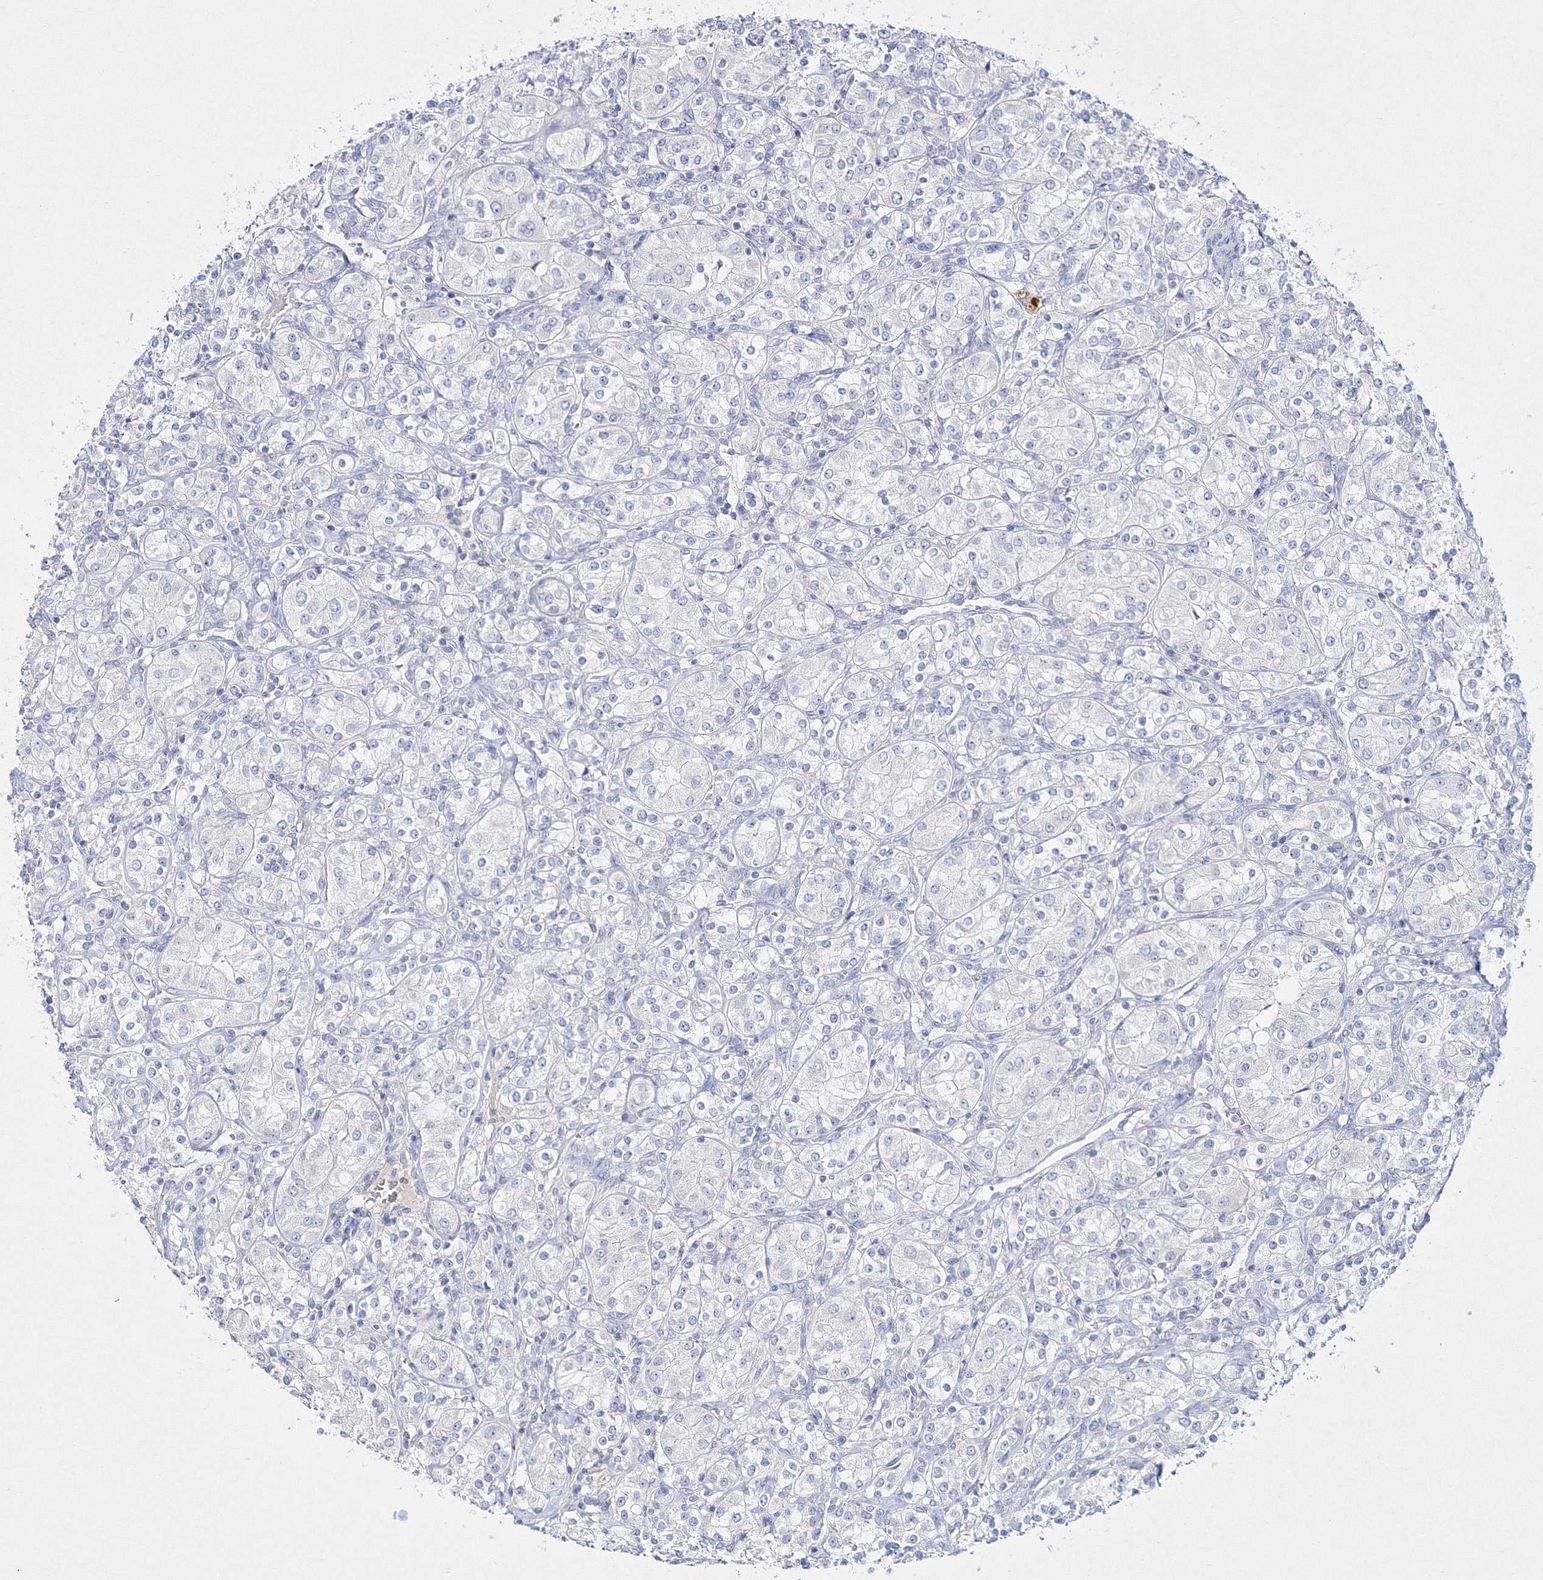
{"staining": {"intensity": "negative", "quantity": "none", "location": "none"}, "tissue": "renal cancer", "cell_type": "Tumor cells", "image_type": "cancer", "snomed": [{"axis": "morphology", "description": "Adenocarcinoma, NOS"}, {"axis": "topography", "description": "Kidney"}], "caption": "Human renal adenocarcinoma stained for a protein using IHC reveals no staining in tumor cells.", "gene": "NEU4", "patient": {"sex": "male", "age": 77}}